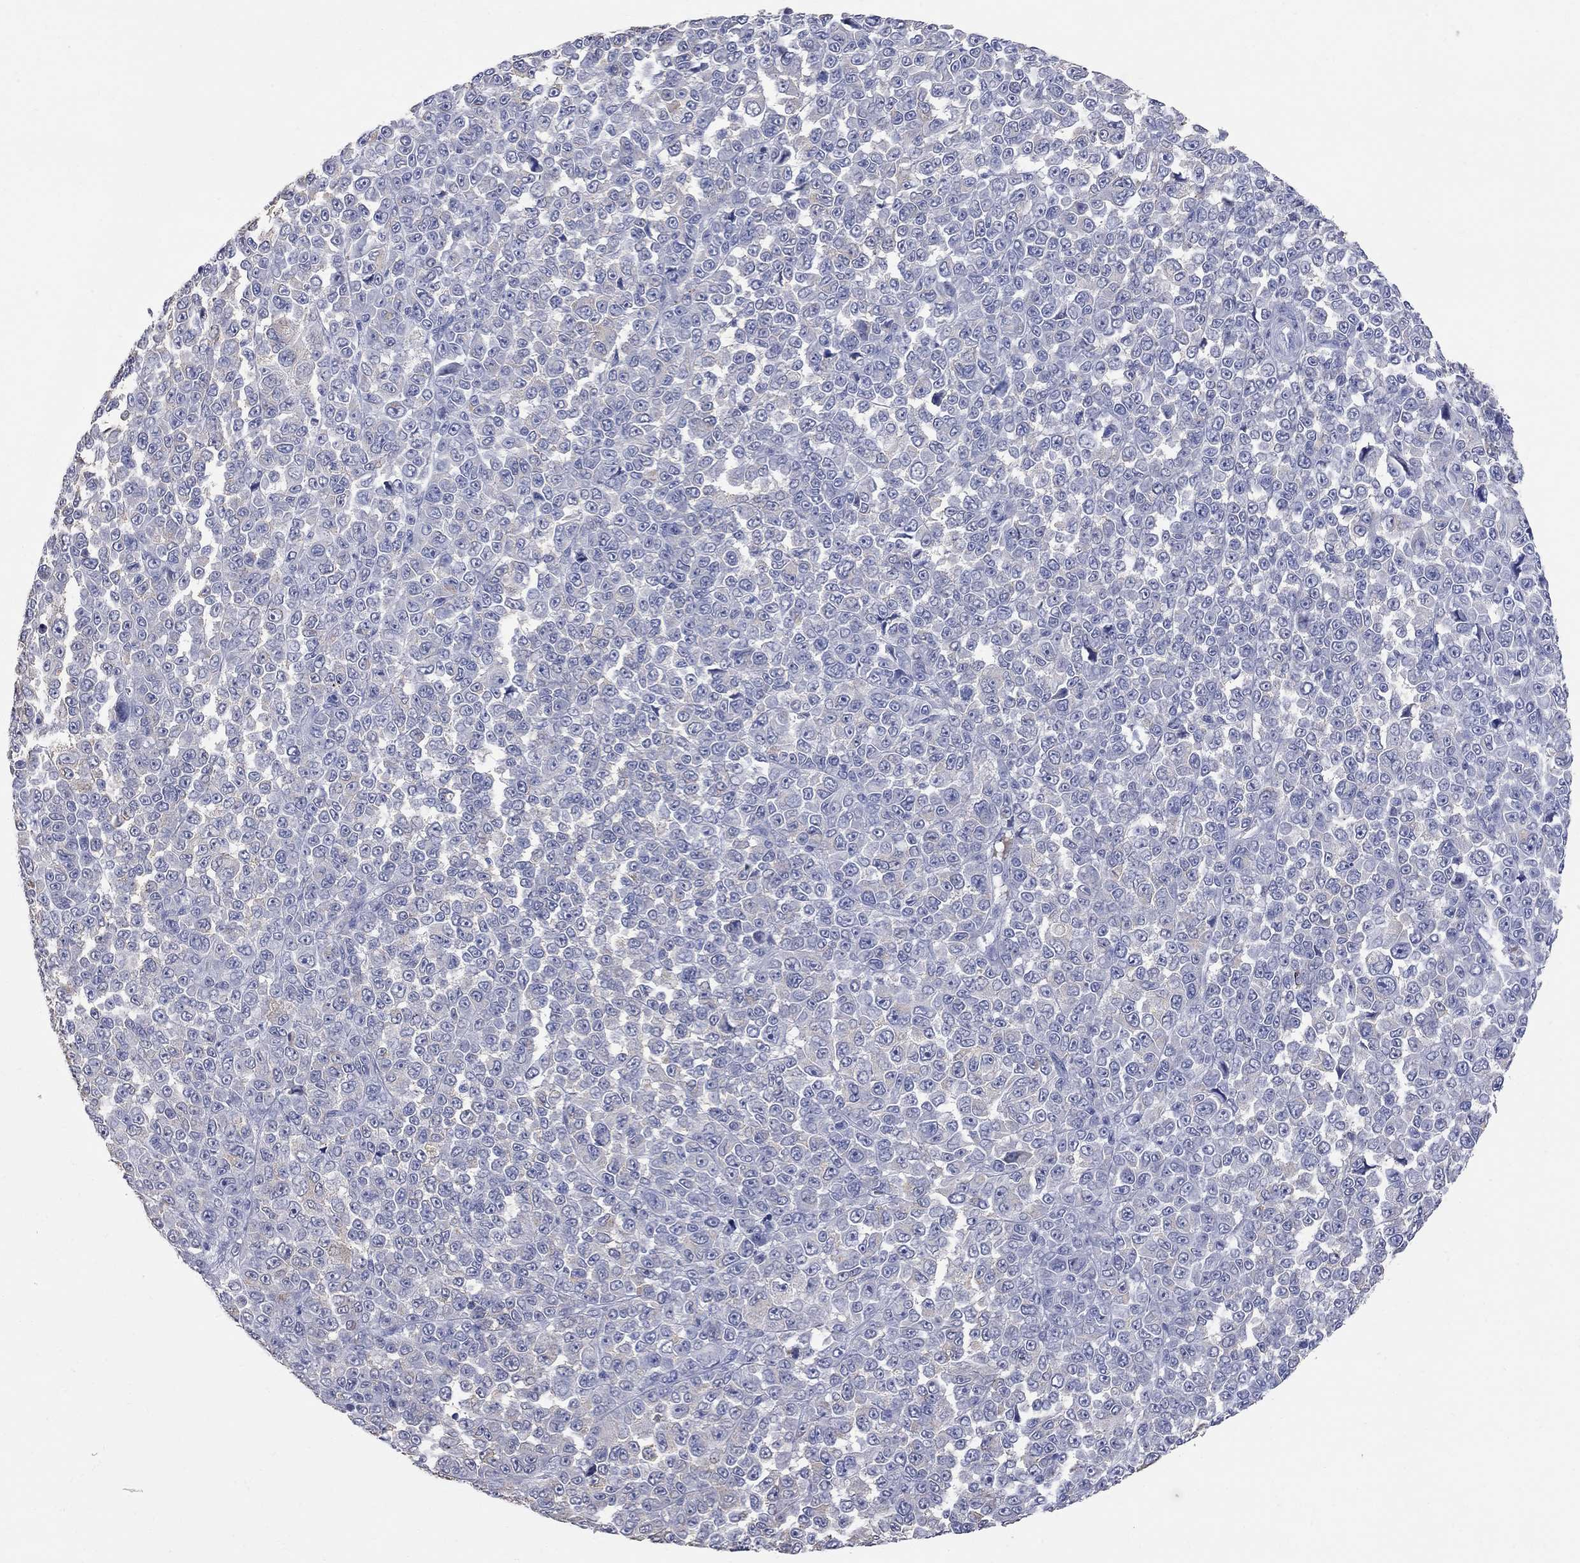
{"staining": {"intensity": "negative", "quantity": "none", "location": "none"}, "tissue": "melanoma", "cell_type": "Tumor cells", "image_type": "cancer", "snomed": [{"axis": "morphology", "description": "Malignant melanoma, NOS"}, {"axis": "topography", "description": "Skin"}], "caption": "Tumor cells are negative for protein expression in human melanoma.", "gene": "FAM221B", "patient": {"sex": "female", "age": 95}}